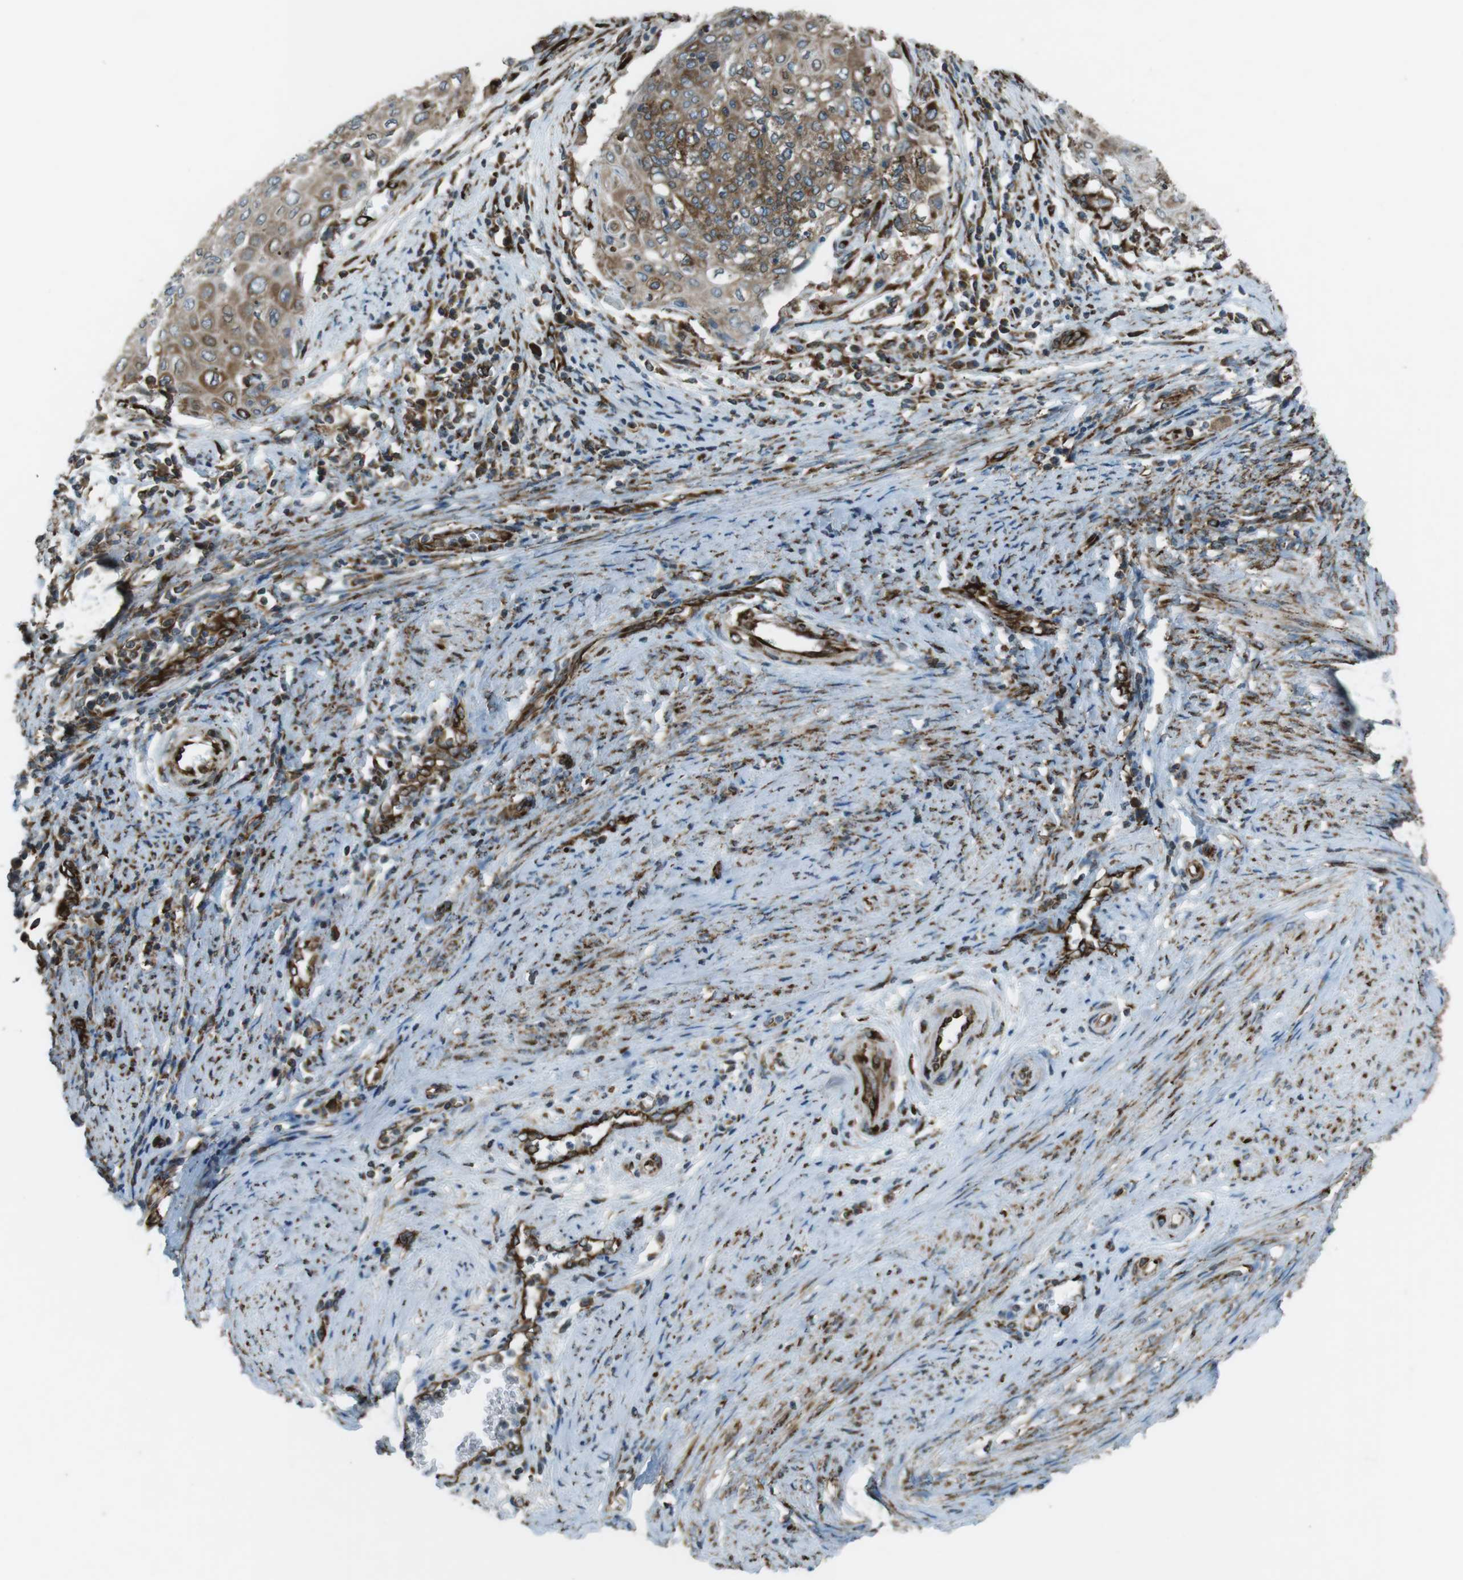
{"staining": {"intensity": "moderate", "quantity": ">75%", "location": "cytoplasmic/membranous"}, "tissue": "cervical cancer", "cell_type": "Tumor cells", "image_type": "cancer", "snomed": [{"axis": "morphology", "description": "Squamous cell carcinoma, NOS"}, {"axis": "topography", "description": "Cervix"}], "caption": "This histopathology image demonstrates immunohistochemistry (IHC) staining of cervical cancer (squamous cell carcinoma), with medium moderate cytoplasmic/membranous positivity in approximately >75% of tumor cells.", "gene": "KTN1", "patient": {"sex": "female", "age": 39}}